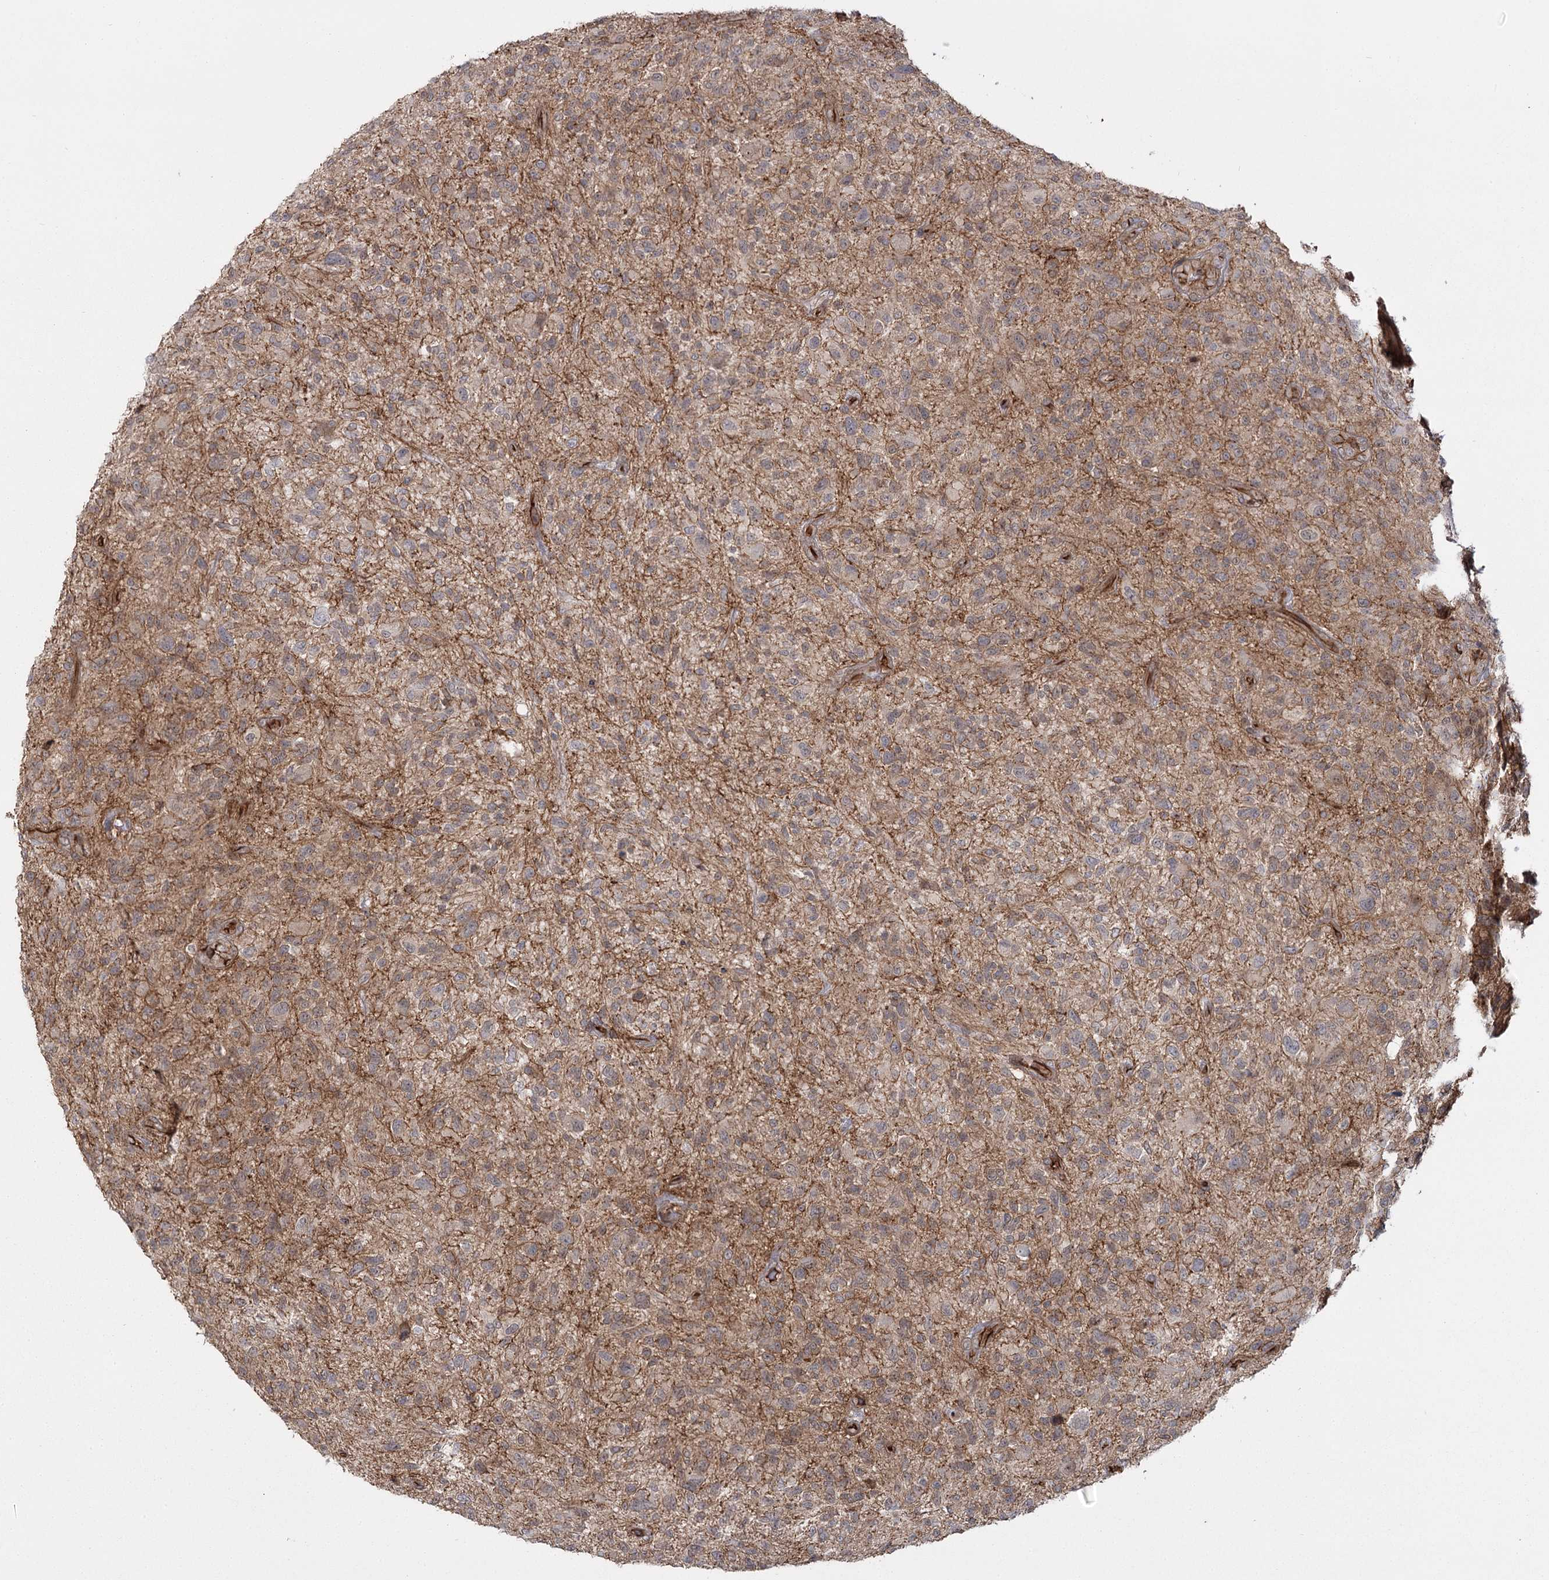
{"staining": {"intensity": "weak", "quantity": "25%-75%", "location": "cytoplasmic/membranous"}, "tissue": "glioma", "cell_type": "Tumor cells", "image_type": "cancer", "snomed": [{"axis": "morphology", "description": "Glioma, malignant, High grade"}, {"axis": "topography", "description": "Brain"}], "caption": "Malignant glioma (high-grade) stained with a brown dye exhibits weak cytoplasmic/membranous positive positivity in about 25%-75% of tumor cells.", "gene": "RPP14", "patient": {"sex": "male", "age": 47}}